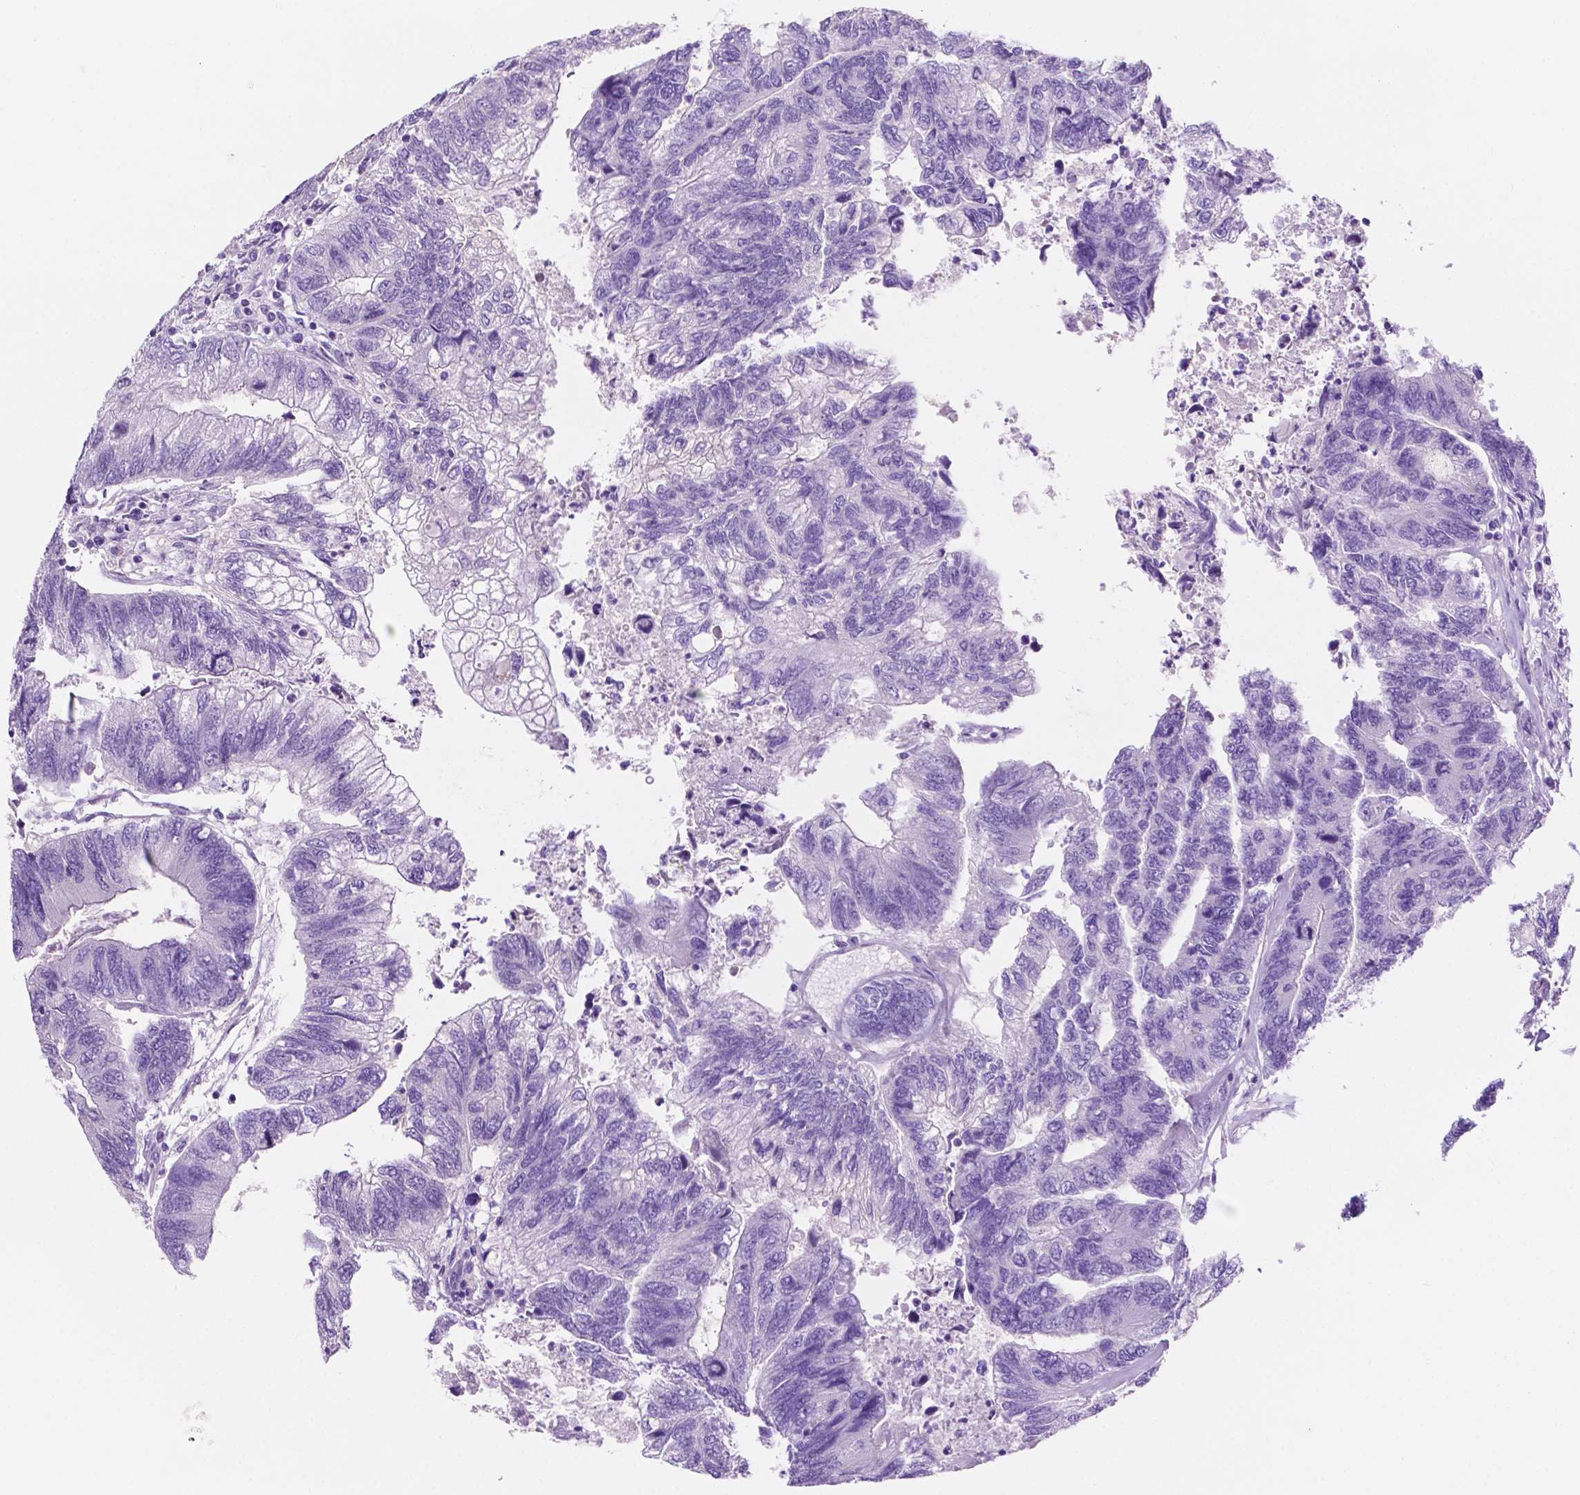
{"staining": {"intensity": "negative", "quantity": "none", "location": "none"}, "tissue": "colorectal cancer", "cell_type": "Tumor cells", "image_type": "cancer", "snomed": [{"axis": "morphology", "description": "Adenocarcinoma, NOS"}, {"axis": "topography", "description": "Colon"}], "caption": "Tumor cells are negative for protein expression in human colorectal cancer (adenocarcinoma).", "gene": "IGFN1", "patient": {"sex": "female", "age": 67}}